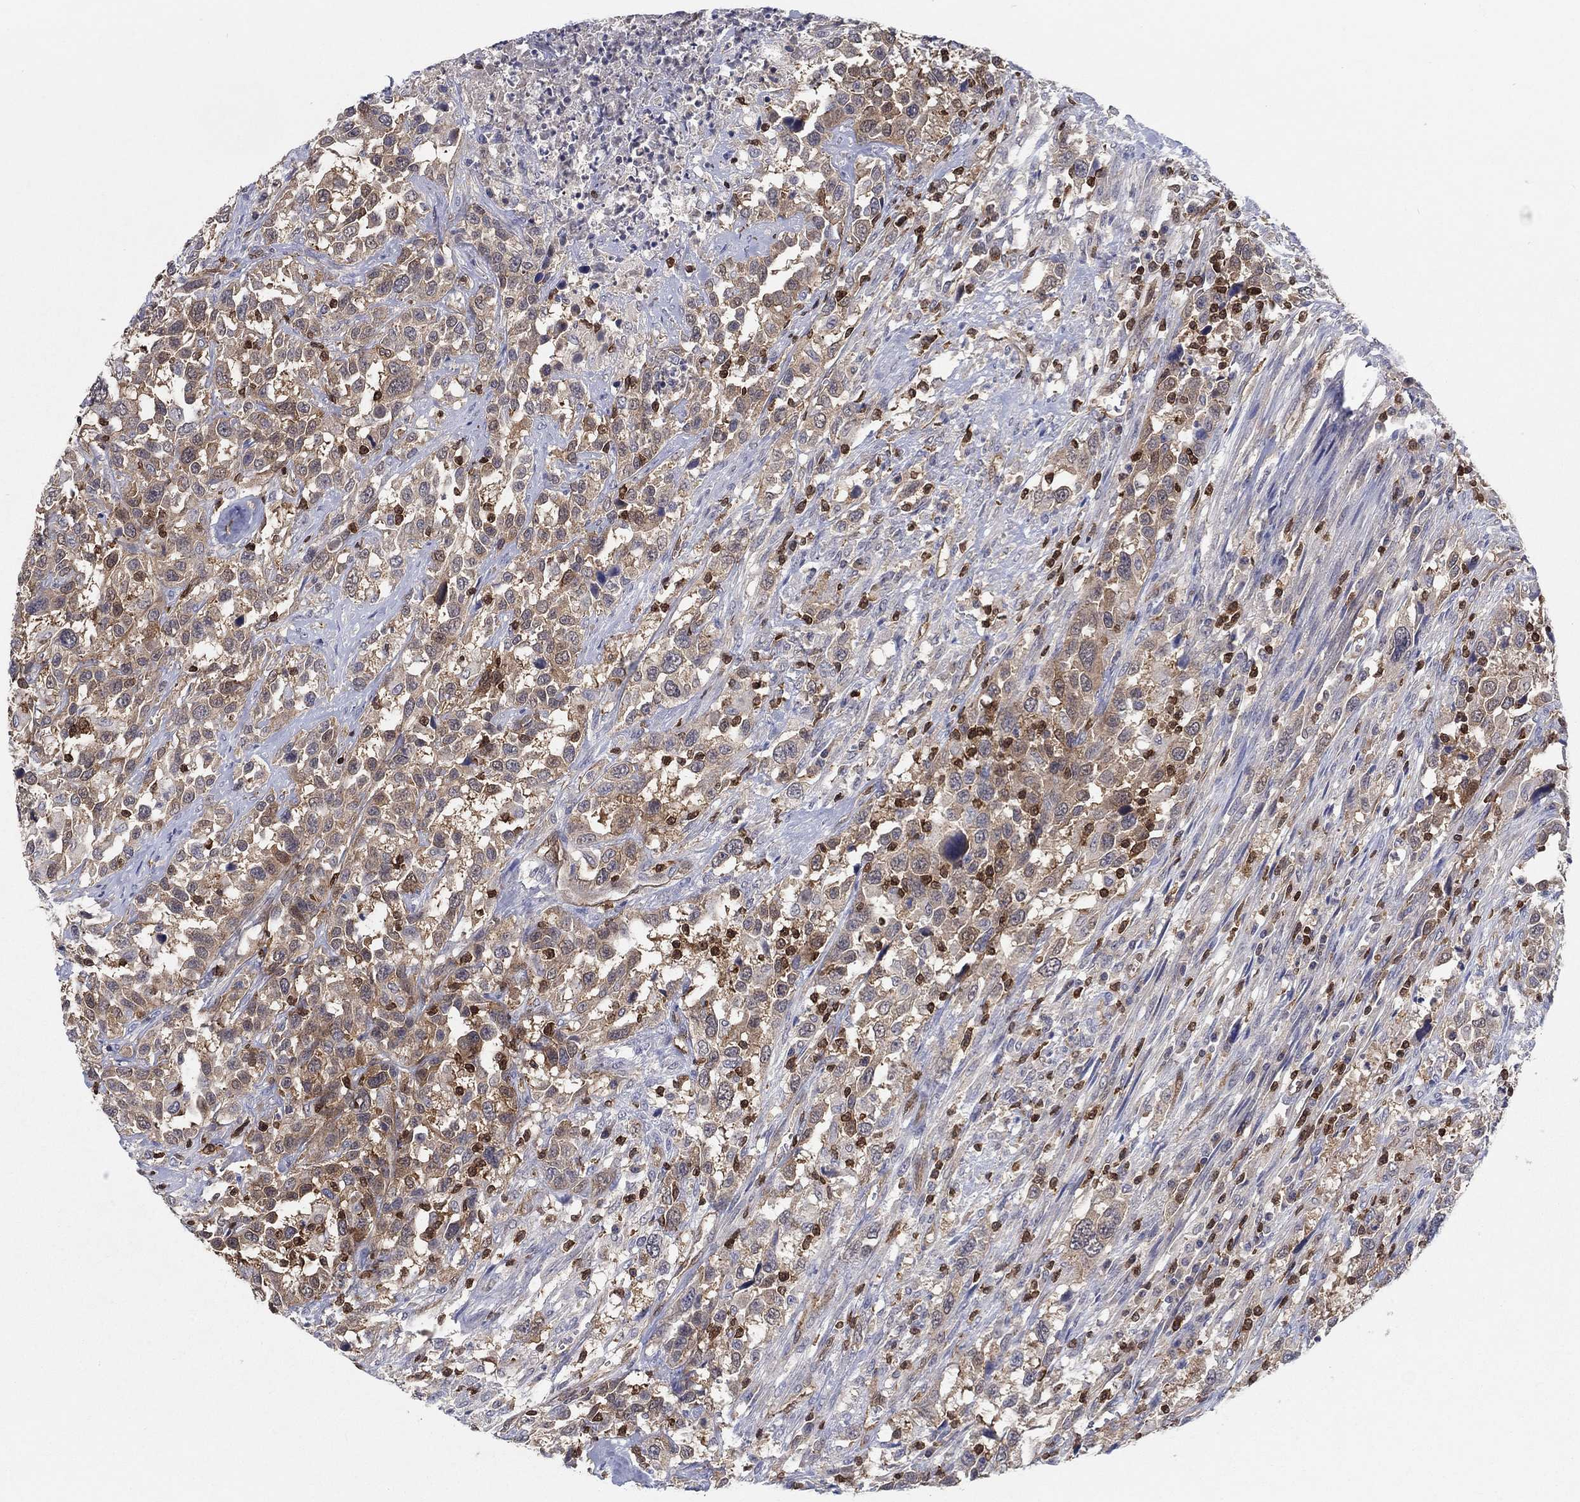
{"staining": {"intensity": "weak", "quantity": "25%-75%", "location": "cytoplasmic/membranous"}, "tissue": "urothelial cancer", "cell_type": "Tumor cells", "image_type": "cancer", "snomed": [{"axis": "morphology", "description": "Urothelial carcinoma, NOS"}, {"axis": "morphology", "description": "Urothelial carcinoma, High grade"}, {"axis": "topography", "description": "Urinary bladder"}], "caption": "Urothelial cancer was stained to show a protein in brown. There is low levels of weak cytoplasmic/membranous expression in about 25%-75% of tumor cells.", "gene": "AGFG2", "patient": {"sex": "female", "age": 64}}